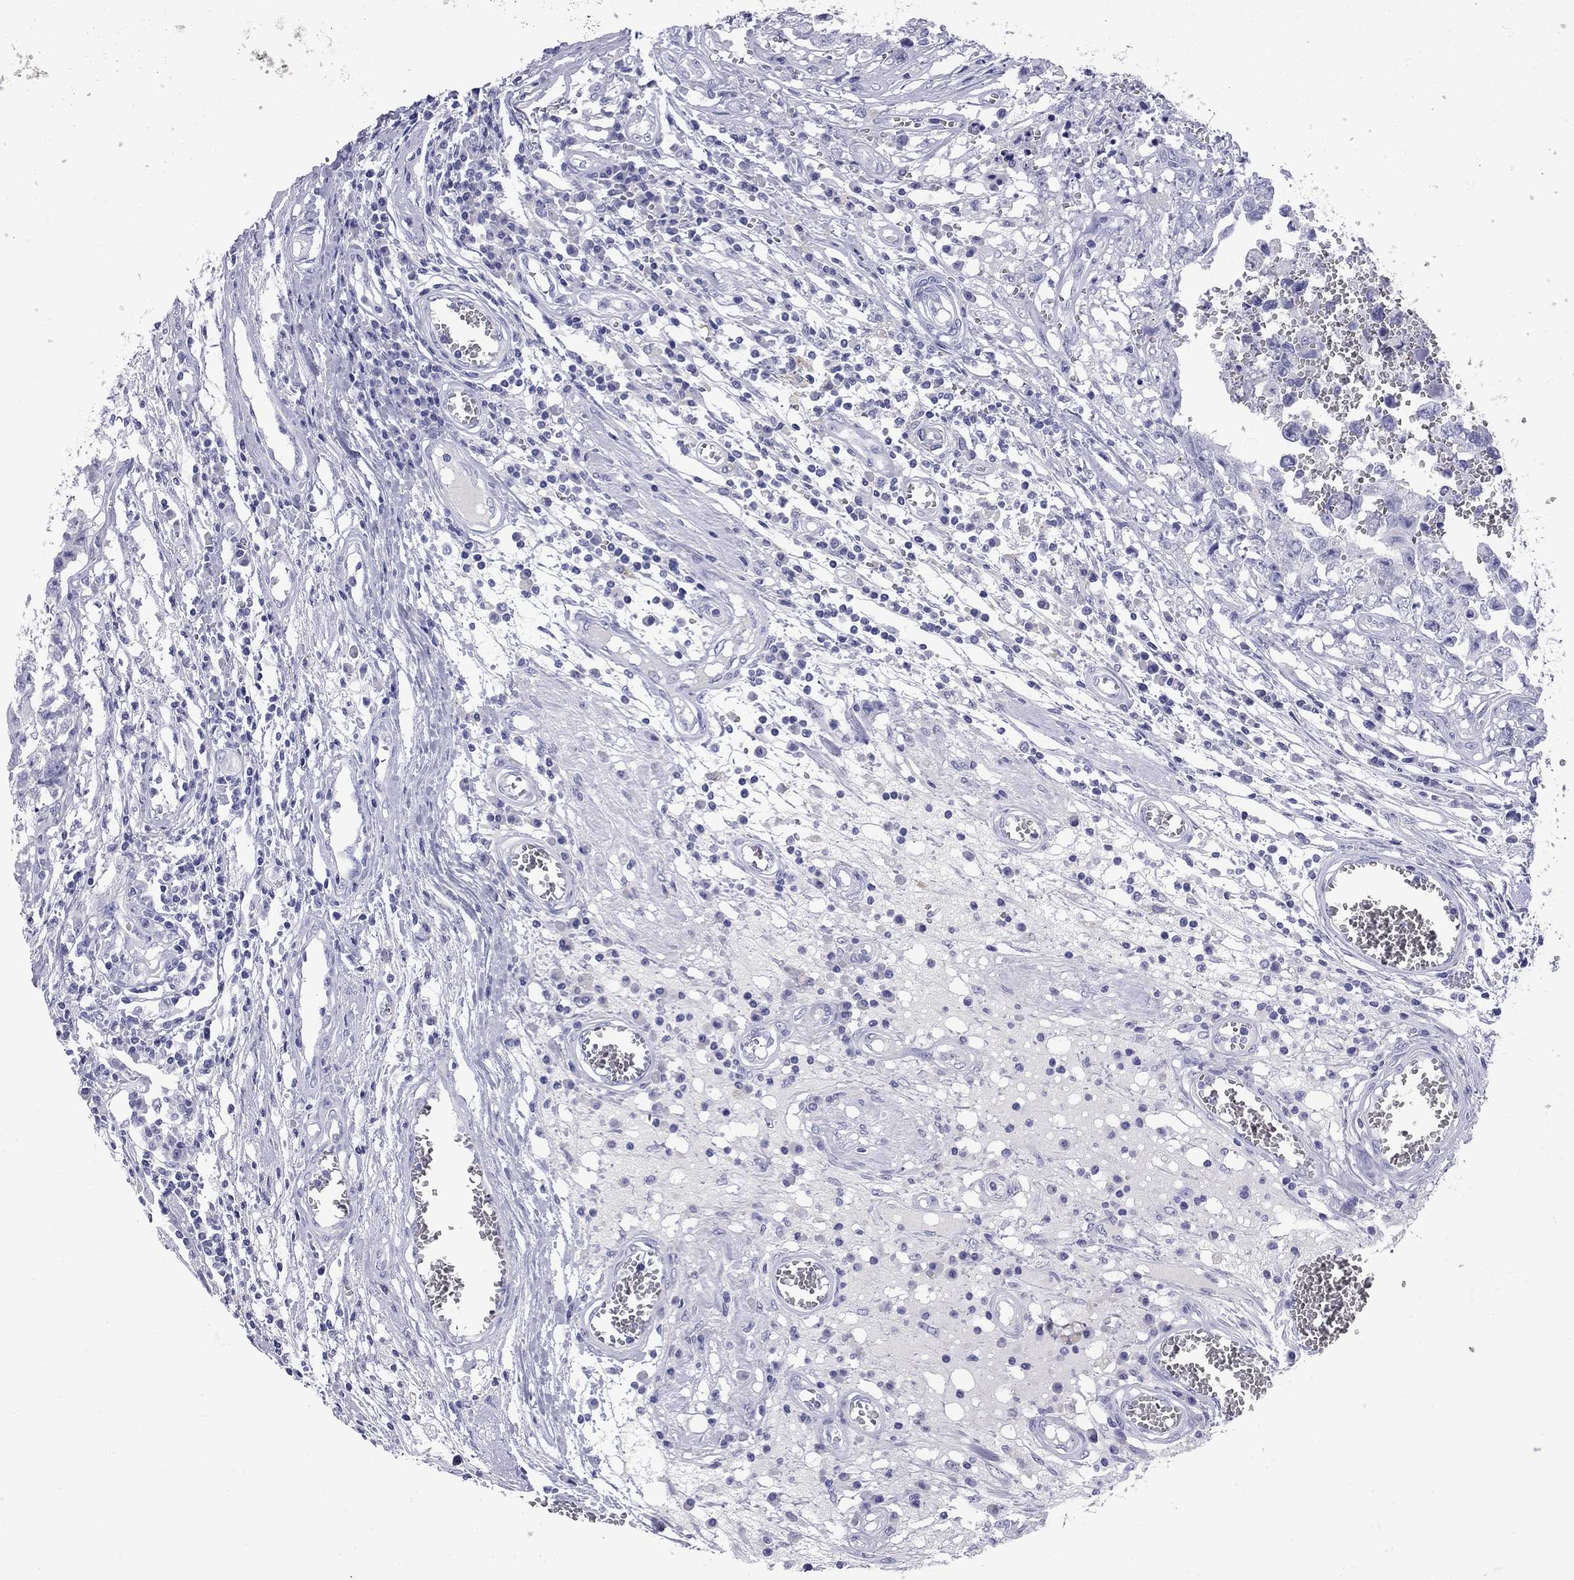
{"staining": {"intensity": "negative", "quantity": "none", "location": "none"}, "tissue": "testis cancer", "cell_type": "Tumor cells", "image_type": "cancer", "snomed": [{"axis": "morphology", "description": "Carcinoma, Embryonal, NOS"}, {"axis": "topography", "description": "Testis"}], "caption": "IHC image of testis cancer (embryonal carcinoma) stained for a protein (brown), which exhibits no staining in tumor cells. (DAB immunohistochemistry visualized using brightfield microscopy, high magnification).", "gene": "EPPIN", "patient": {"sex": "male", "age": 36}}